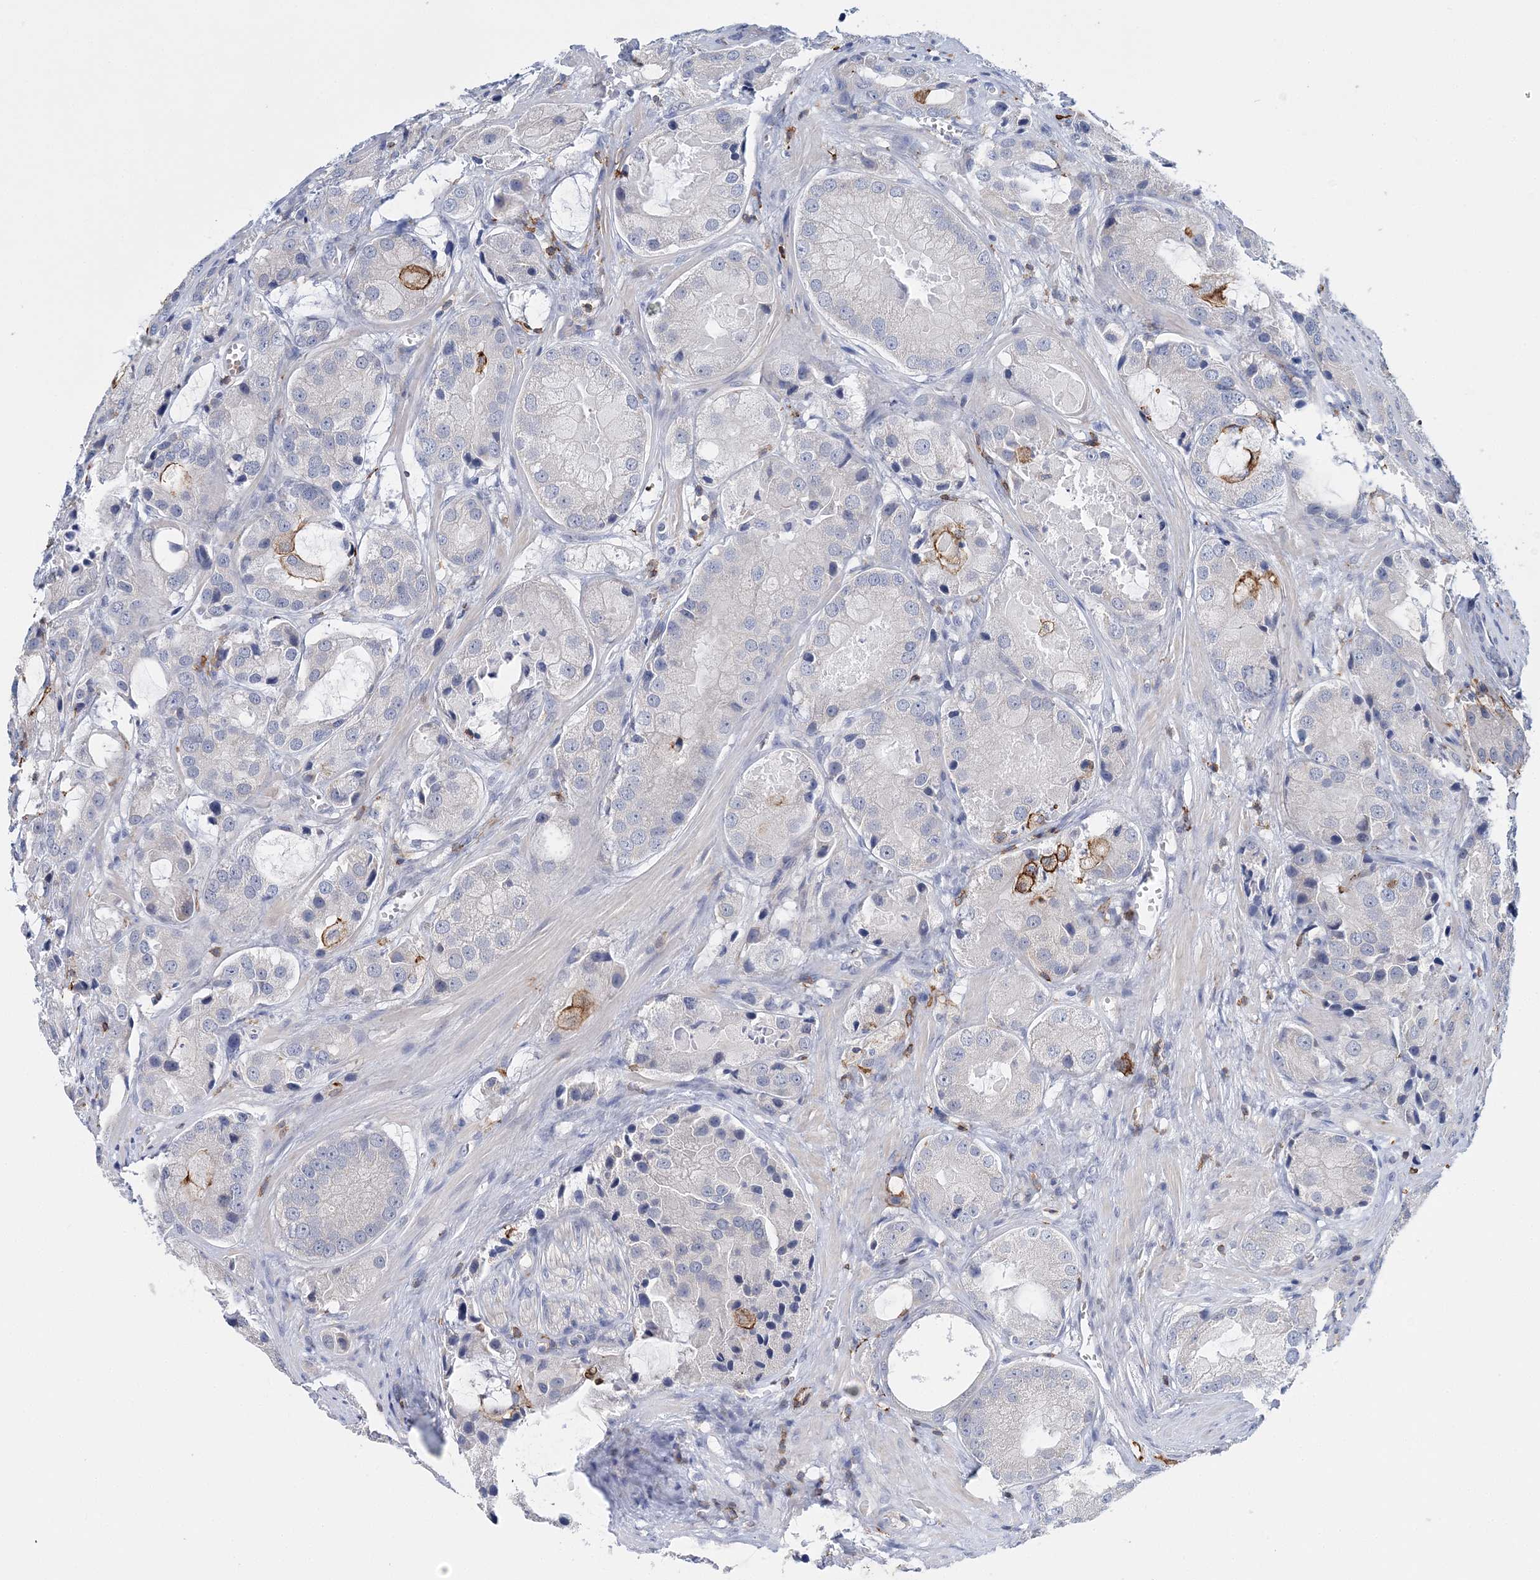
{"staining": {"intensity": "negative", "quantity": "none", "location": "none"}, "tissue": "prostate cancer", "cell_type": "Tumor cells", "image_type": "cancer", "snomed": [{"axis": "morphology", "description": "Adenocarcinoma, High grade"}, {"axis": "topography", "description": "Prostate"}], "caption": "Human prostate cancer stained for a protein using IHC reveals no staining in tumor cells.", "gene": "PRMT9", "patient": {"sex": "male", "age": 70}}